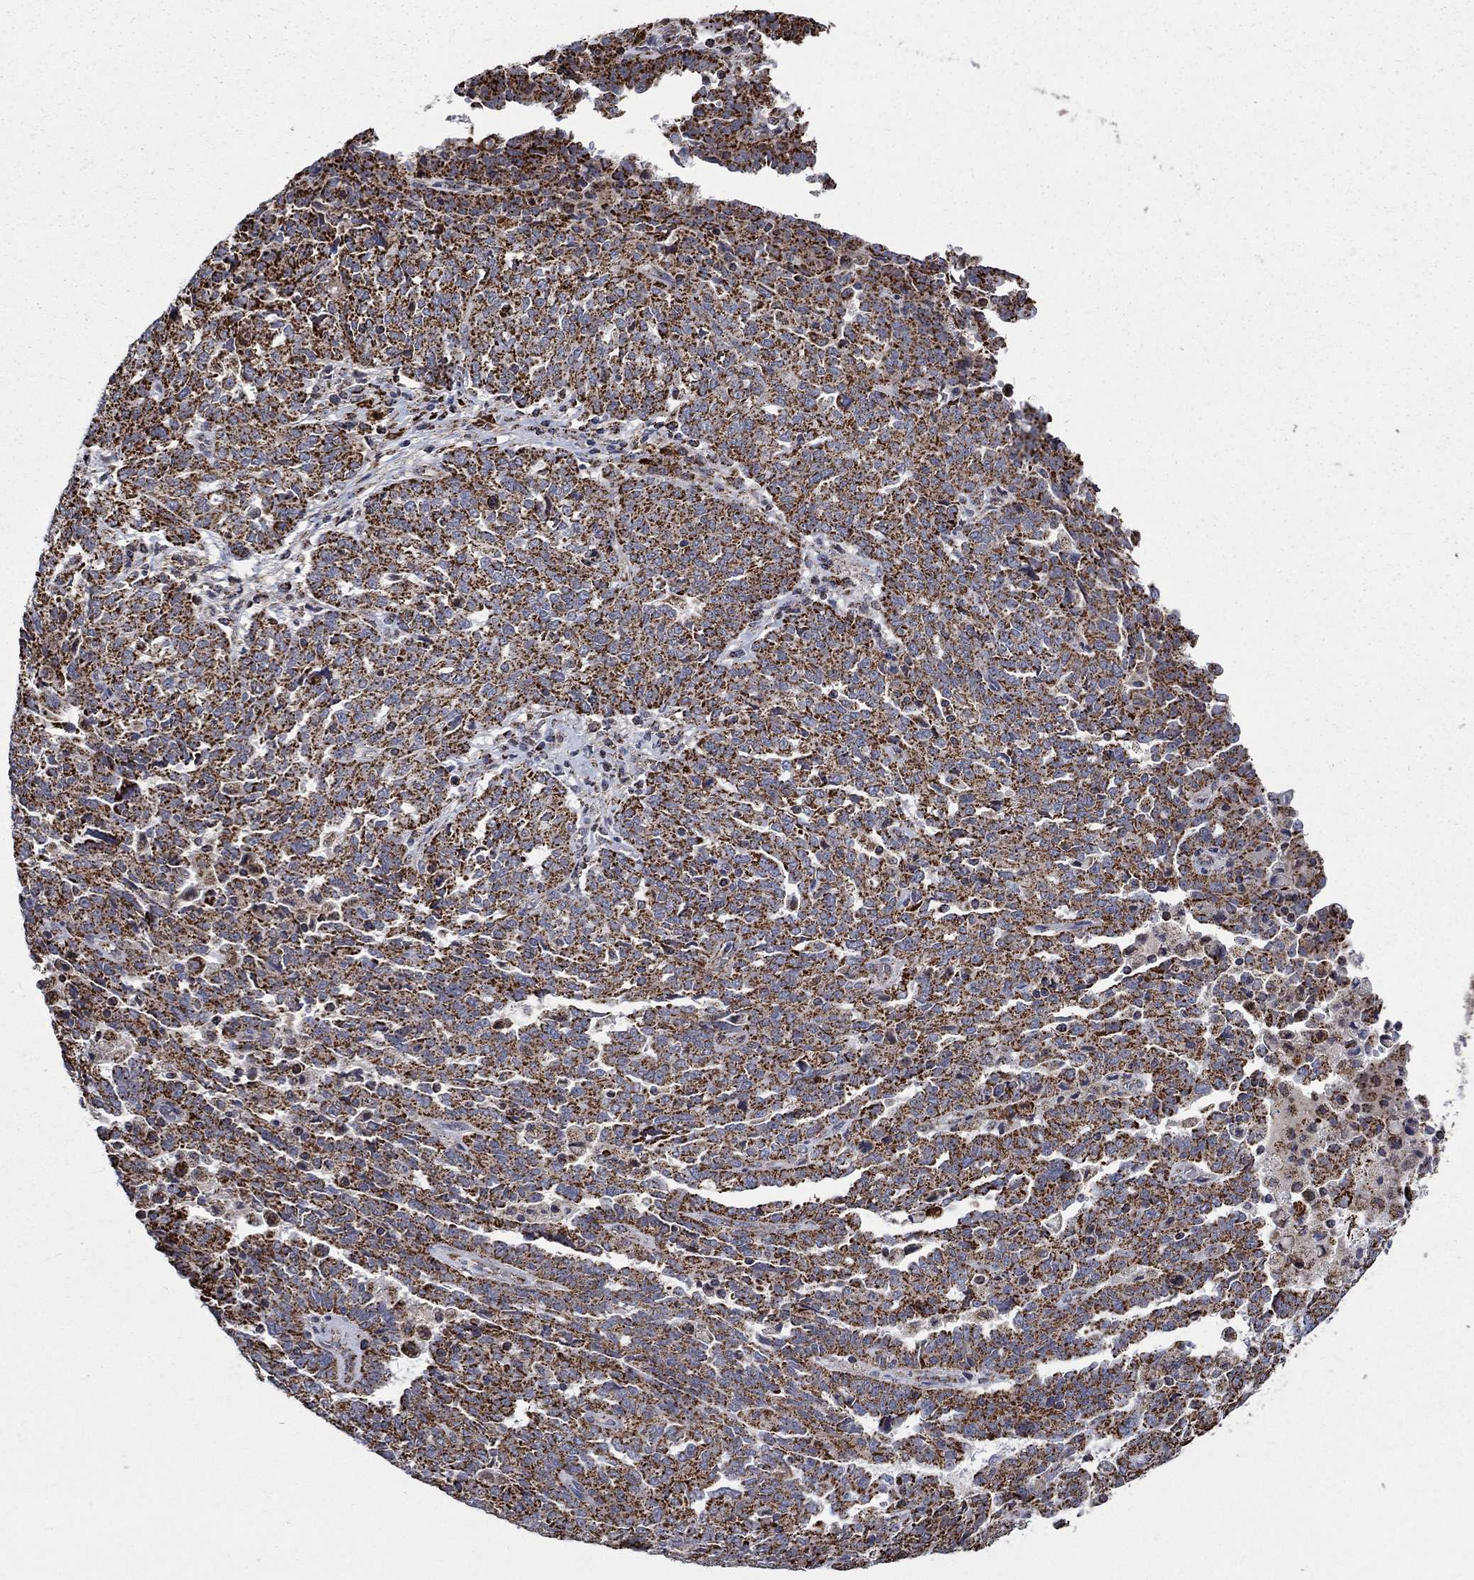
{"staining": {"intensity": "strong", "quantity": ">75%", "location": "cytoplasmic/membranous"}, "tissue": "ovarian cancer", "cell_type": "Tumor cells", "image_type": "cancer", "snomed": [{"axis": "morphology", "description": "Cystadenocarcinoma, serous, NOS"}, {"axis": "topography", "description": "Ovary"}], "caption": "IHC histopathology image of serous cystadenocarcinoma (ovarian) stained for a protein (brown), which displays high levels of strong cytoplasmic/membranous positivity in about >75% of tumor cells.", "gene": "MOAP1", "patient": {"sex": "female", "age": 67}}